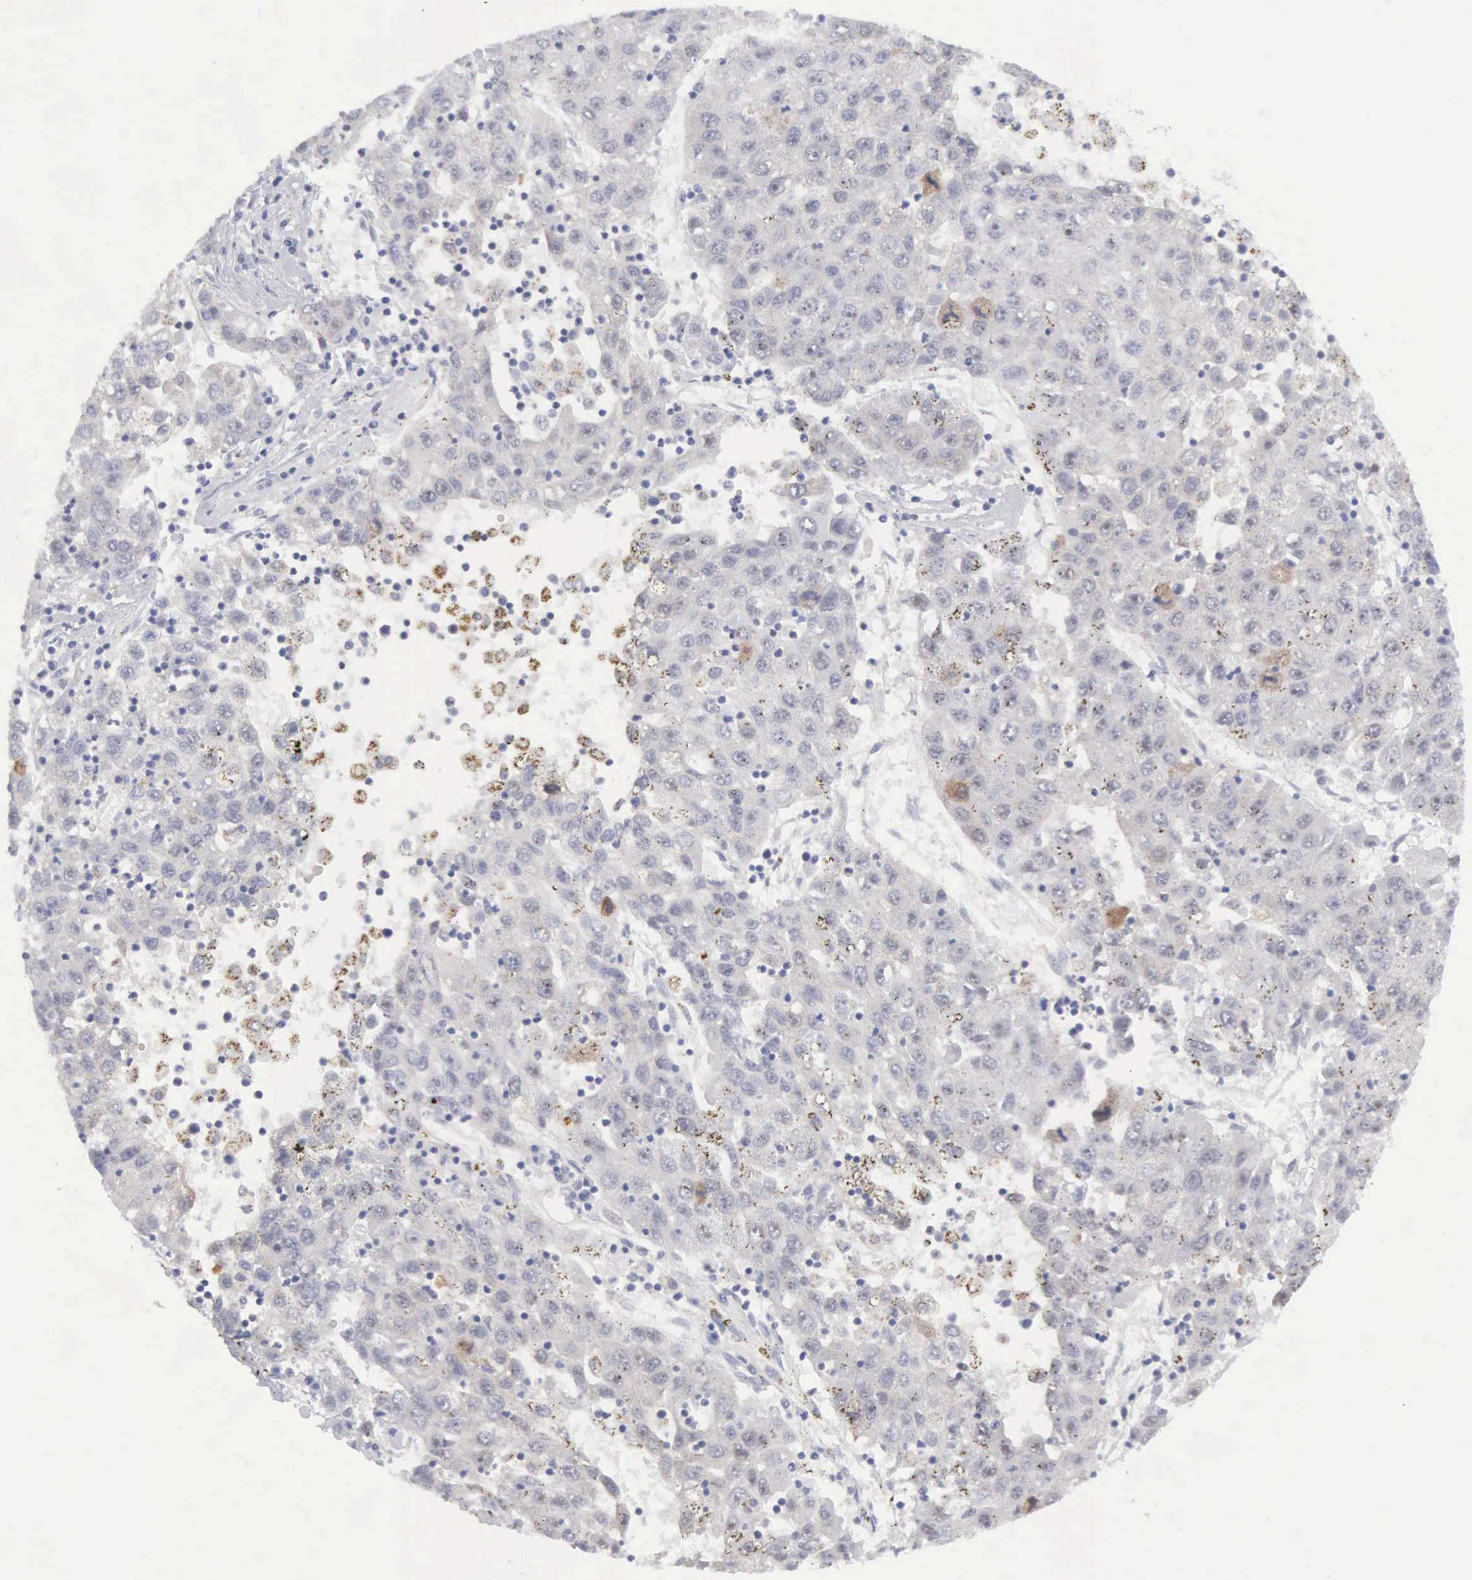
{"staining": {"intensity": "negative", "quantity": "none", "location": "none"}, "tissue": "liver cancer", "cell_type": "Tumor cells", "image_type": "cancer", "snomed": [{"axis": "morphology", "description": "Carcinoma, Hepatocellular, NOS"}, {"axis": "topography", "description": "Liver"}], "caption": "Immunohistochemistry image of neoplastic tissue: liver cancer (hepatocellular carcinoma) stained with DAB (3,3'-diaminobenzidine) exhibits no significant protein positivity in tumor cells.", "gene": "MNAT1", "patient": {"sex": "male", "age": 49}}